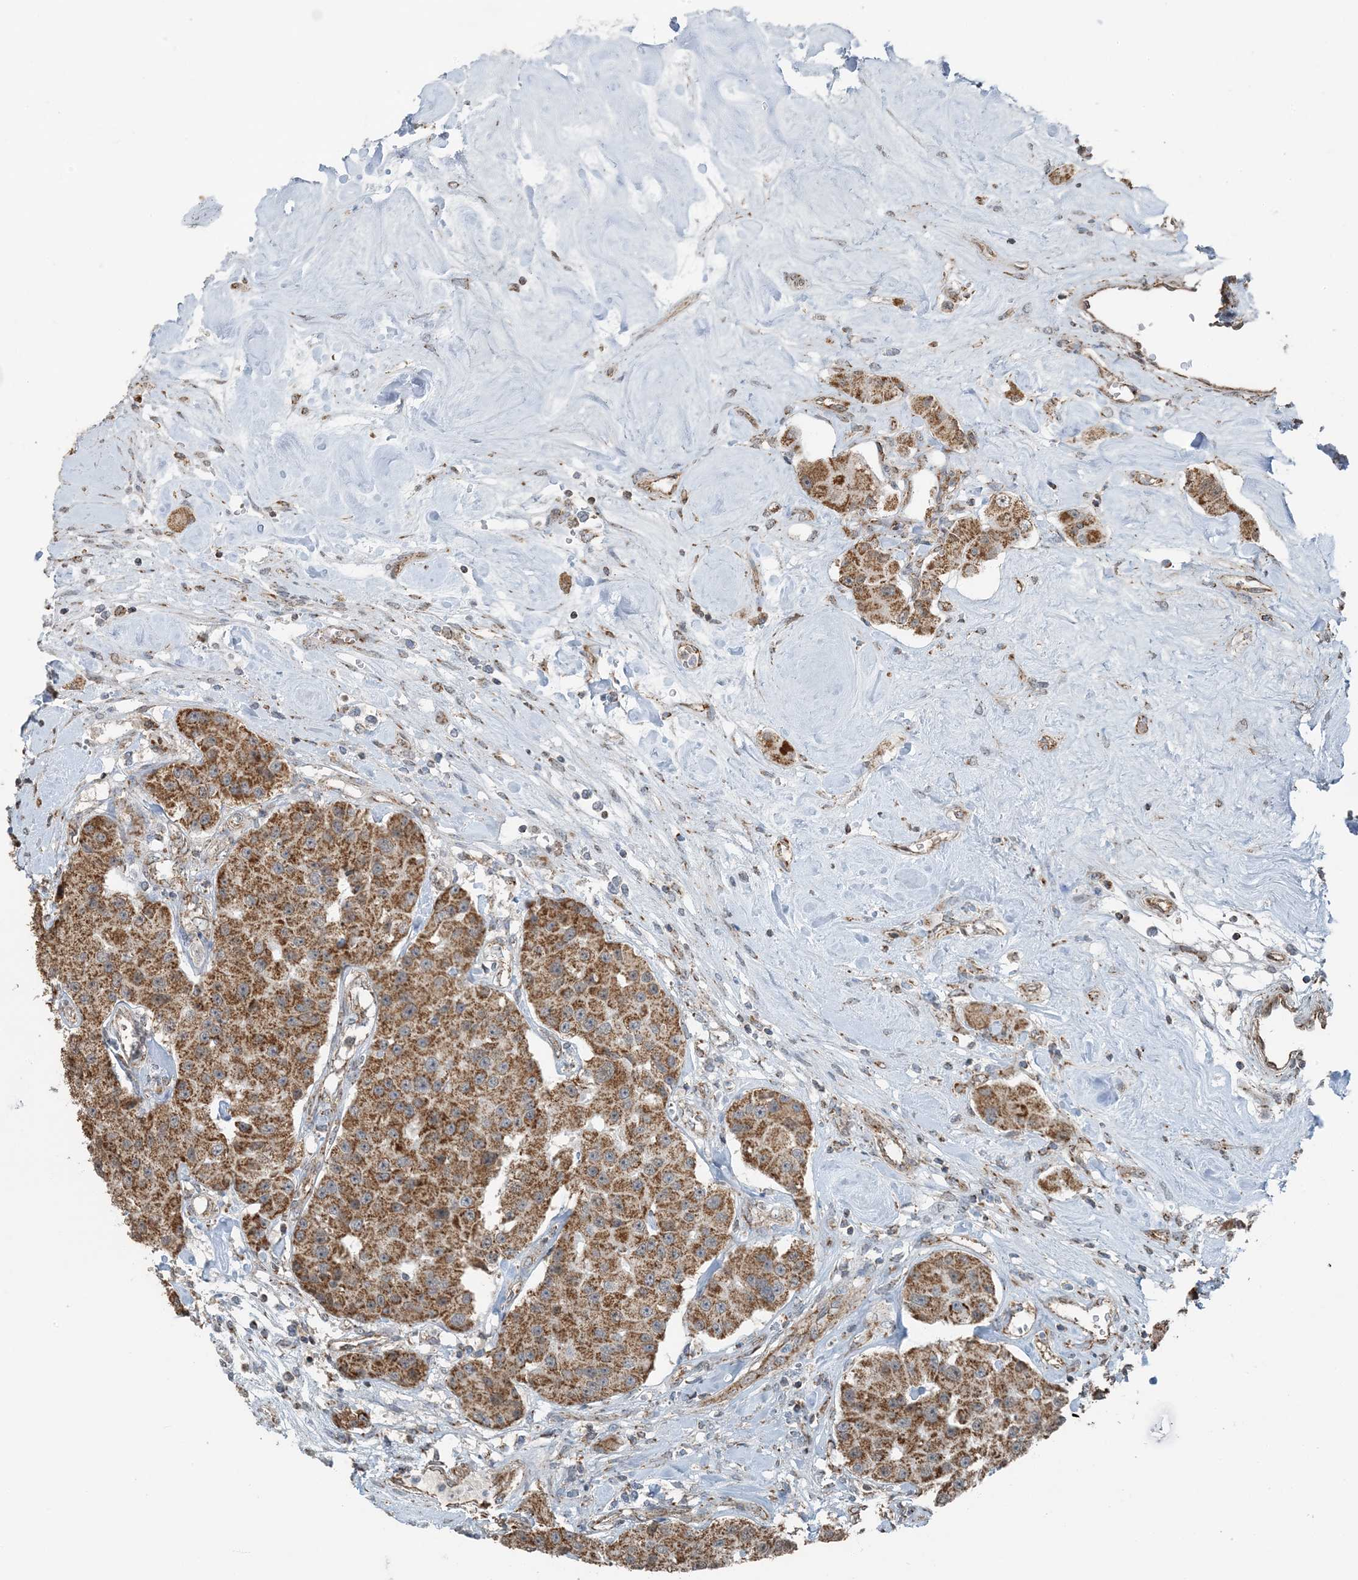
{"staining": {"intensity": "moderate", "quantity": ">75%", "location": "cytoplasmic/membranous"}, "tissue": "carcinoid", "cell_type": "Tumor cells", "image_type": "cancer", "snomed": [{"axis": "morphology", "description": "Carcinoid, malignant, NOS"}, {"axis": "topography", "description": "Pancreas"}], "caption": "High-power microscopy captured an IHC histopathology image of carcinoid, revealing moderate cytoplasmic/membranous positivity in about >75% of tumor cells. (DAB (3,3'-diaminobenzidine) IHC, brown staining for protein, blue staining for nuclei).", "gene": "PILRB", "patient": {"sex": "male", "age": 41}}